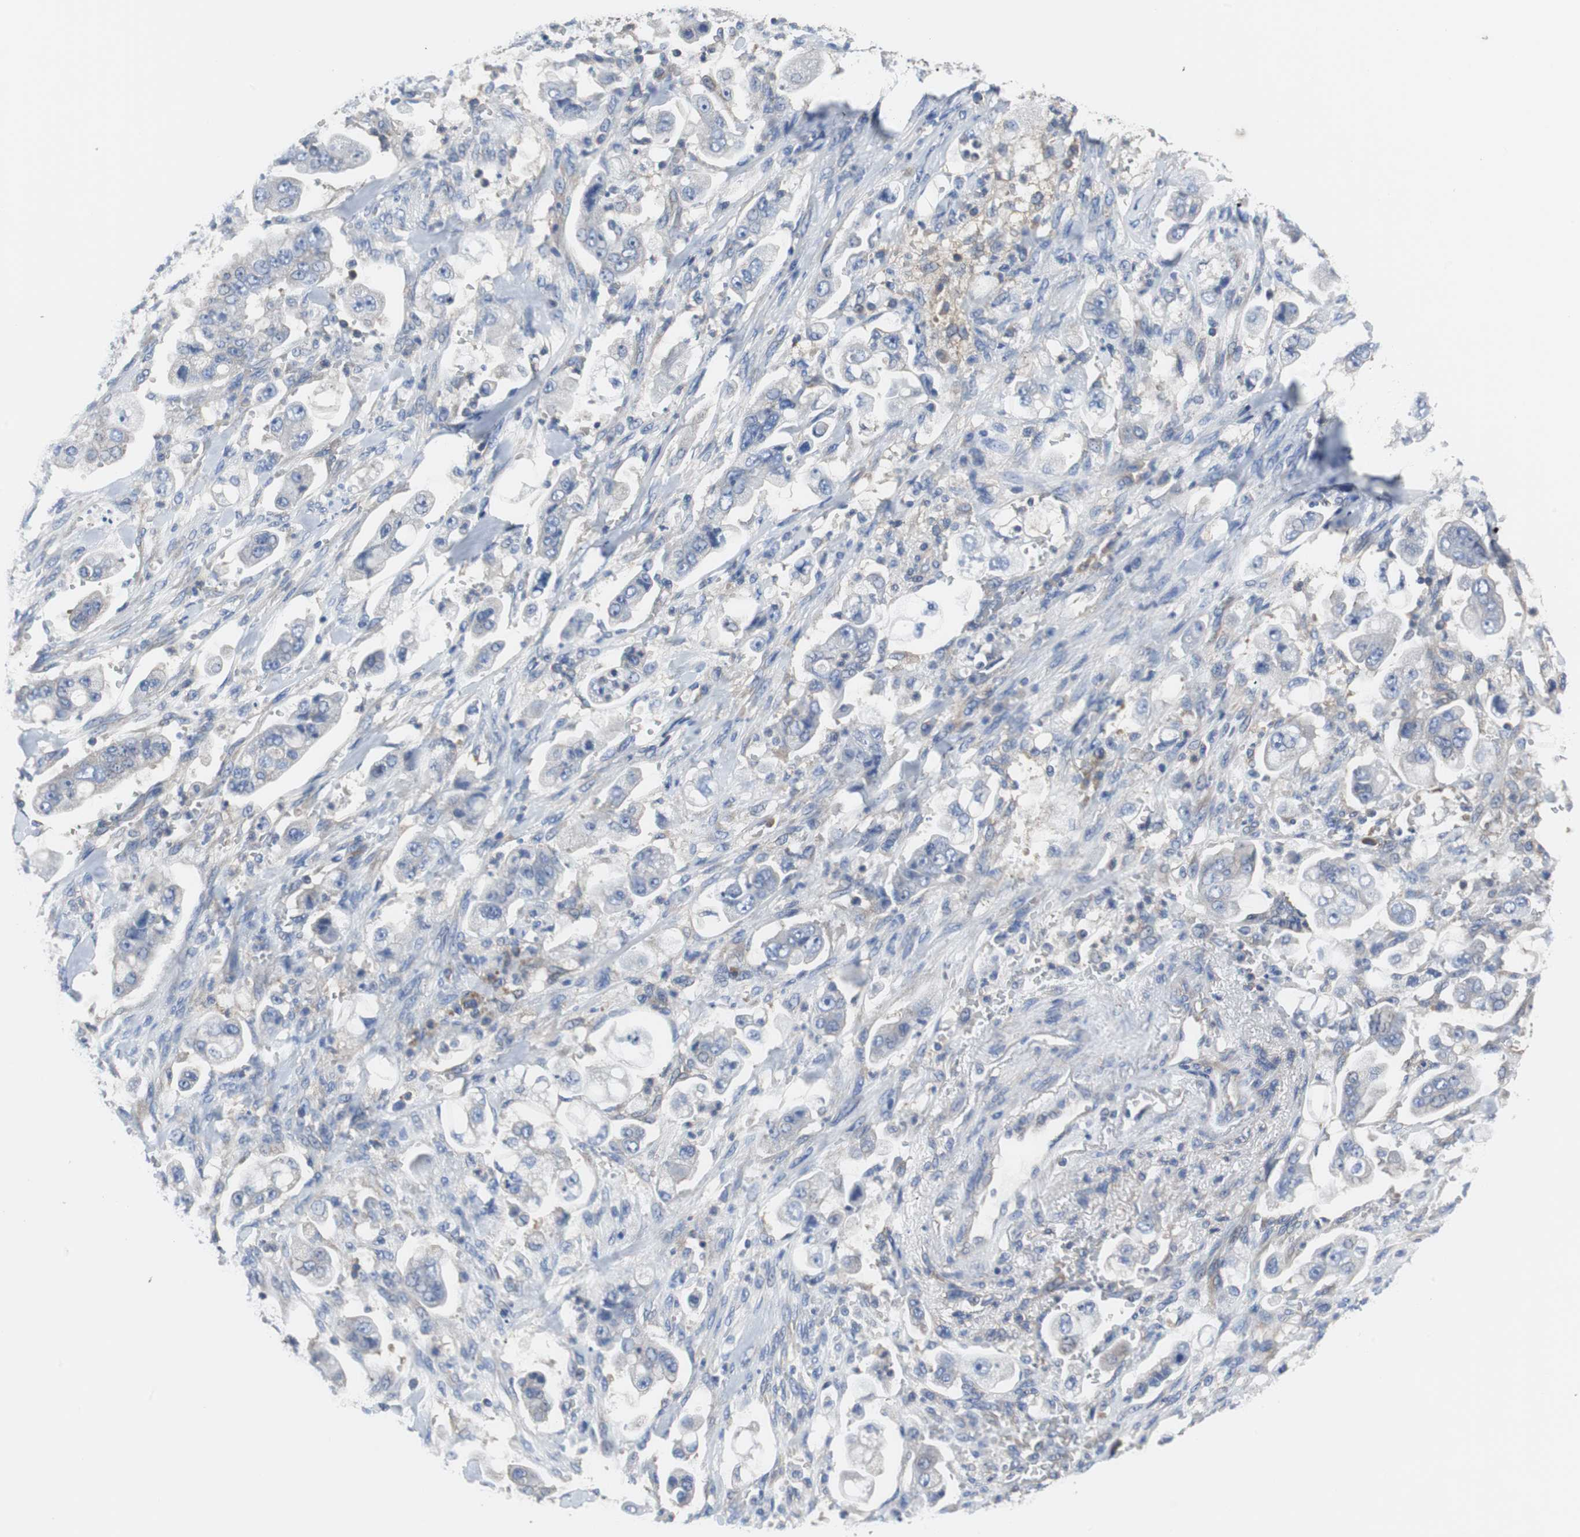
{"staining": {"intensity": "weak", "quantity": "<25%", "location": "cytoplasmic/membranous"}, "tissue": "stomach cancer", "cell_type": "Tumor cells", "image_type": "cancer", "snomed": [{"axis": "morphology", "description": "Adenocarcinoma, NOS"}, {"axis": "topography", "description": "Stomach"}], "caption": "High magnification brightfield microscopy of stomach adenocarcinoma stained with DAB (brown) and counterstained with hematoxylin (blue): tumor cells show no significant positivity. (Stains: DAB (3,3'-diaminobenzidine) immunohistochemistry (IHC) with hematoxylin counter stain, Microscopy: brightfield microscopy at high magnification).", "gene": "BRAF", "patient": {"sex": "male", "age": 62}}